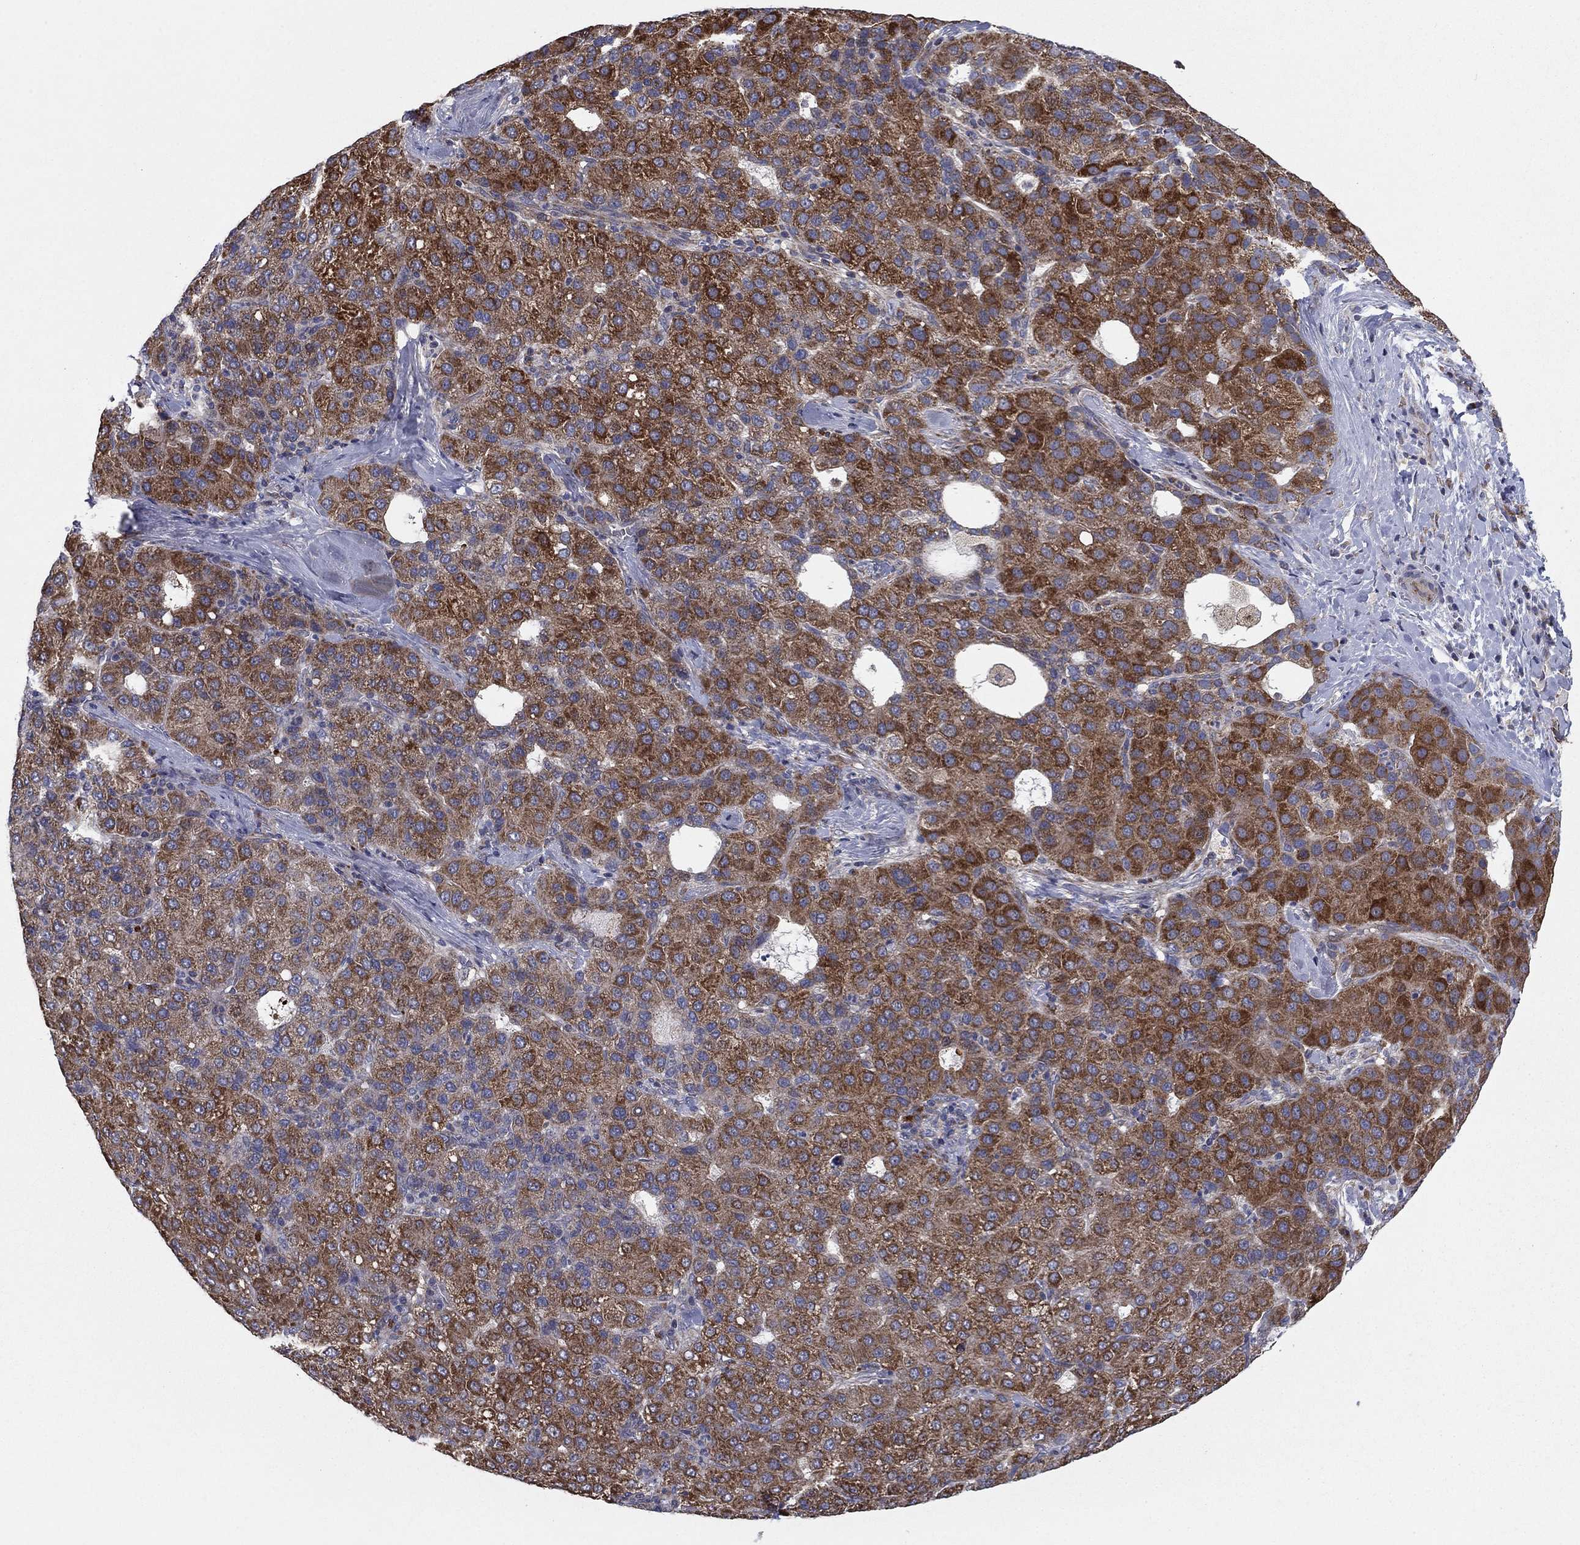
{"staining": {"intensity": "strong", "quantity": "25%-75%", "location": "cytoplasmic/membranous"}, "tissue": "liver cancer", "cell_type": "Tumor cells", "image_type": "cancer", "snomed": [{"axis": "morphology", "description": "Carcinoma, Hepatocellular, NOS"}, {"axis": "topography", "description": "Liver"}], "caption": "This is a micrograph of IHC staining of liver hepatocellular carcinoma, which shows strong positivity in the cytoplasmic/membranous of tumor cells.", "gene": "MMAA", "patient": {"sex": "male", "age": 65}}